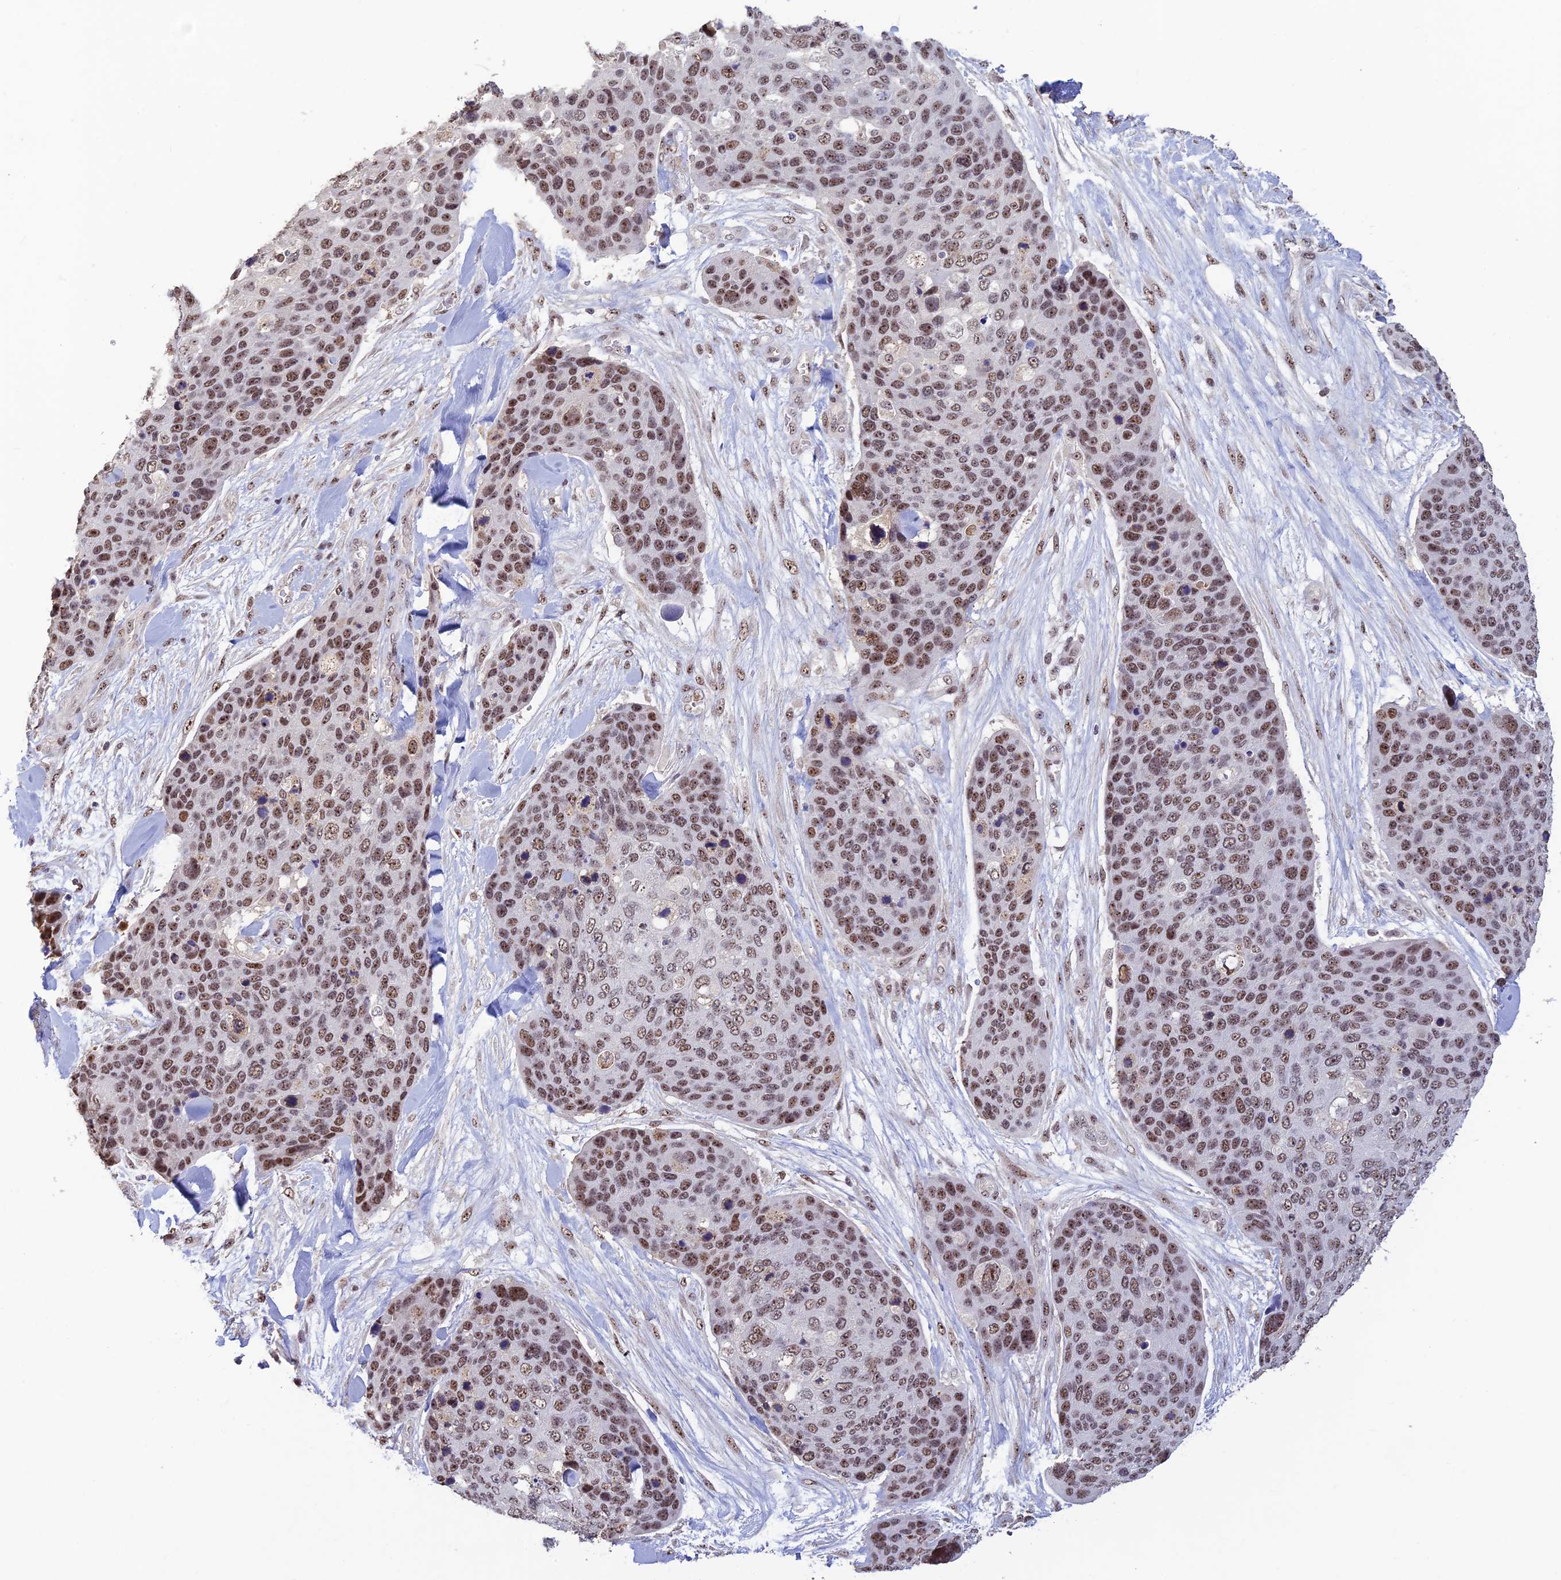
{"staining": {"intensity": "moderate", "quantity": ">75%", "location": "nuclear"}, "tissue": "skin cancer", "cell_type": "Tumor cells", "image_type": "cancer", "snomed": [{"axis": "morphology", "description": "Basal cell carcinoma"}, {"axis": "topography", "description": "Skin"}], "caption": "Skin cancer was stained to show a protein in brown. There is medium levels of moderate nuclear positivity in approximately >75% of tumor cells. The staining was performed using DAB to visualize the protein expression in brown, while the nuclei were stained in blue with hematoxylin (Magnification: 20x).", "gene": "POLR1G", "patient": {"sex": "female", "age": 74}}